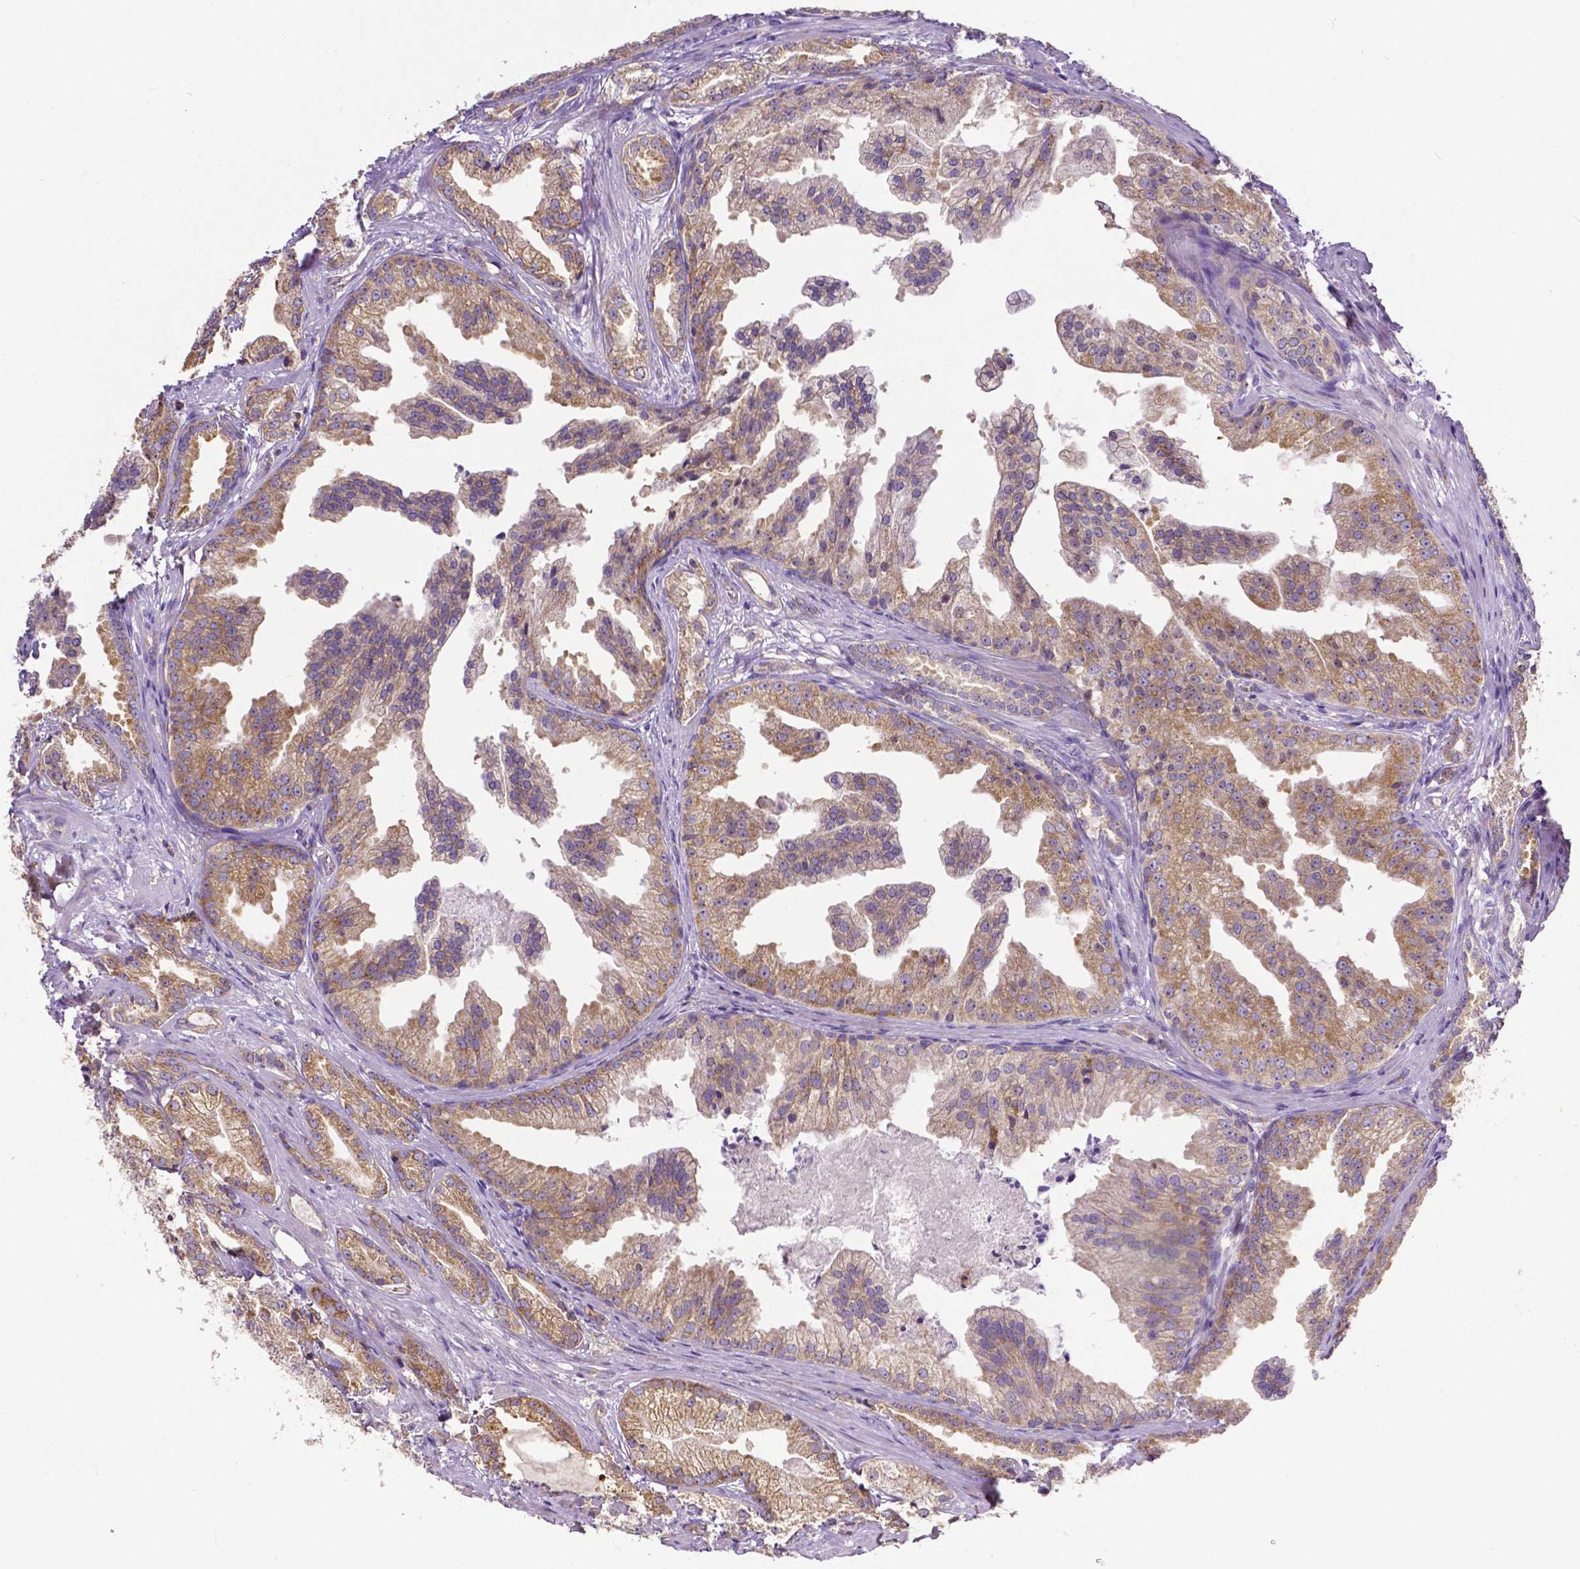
{"staining": {"intensity": "moderate", "quantity": ">75%", "location": "cytoplasmic/membranous"}, "tissue": "prostate cancer", "cell_type": "Tumor cells", "image_type": "cancer", "snomed": [{"axis": "morphology", "description": "Adenocarcinoma, Low grade"}, {"axis": "topography", "description": "Prostate"}], "caption": "Immunohistochemical staining of human prostate adenocarcinoma (low-grade) exhibits medium levels of moderate cytoplasmic/membranous expression in approximately >75% of tumor cells.", "gene": "DICER1", "patient": {"sex": "male", "age": 65}}